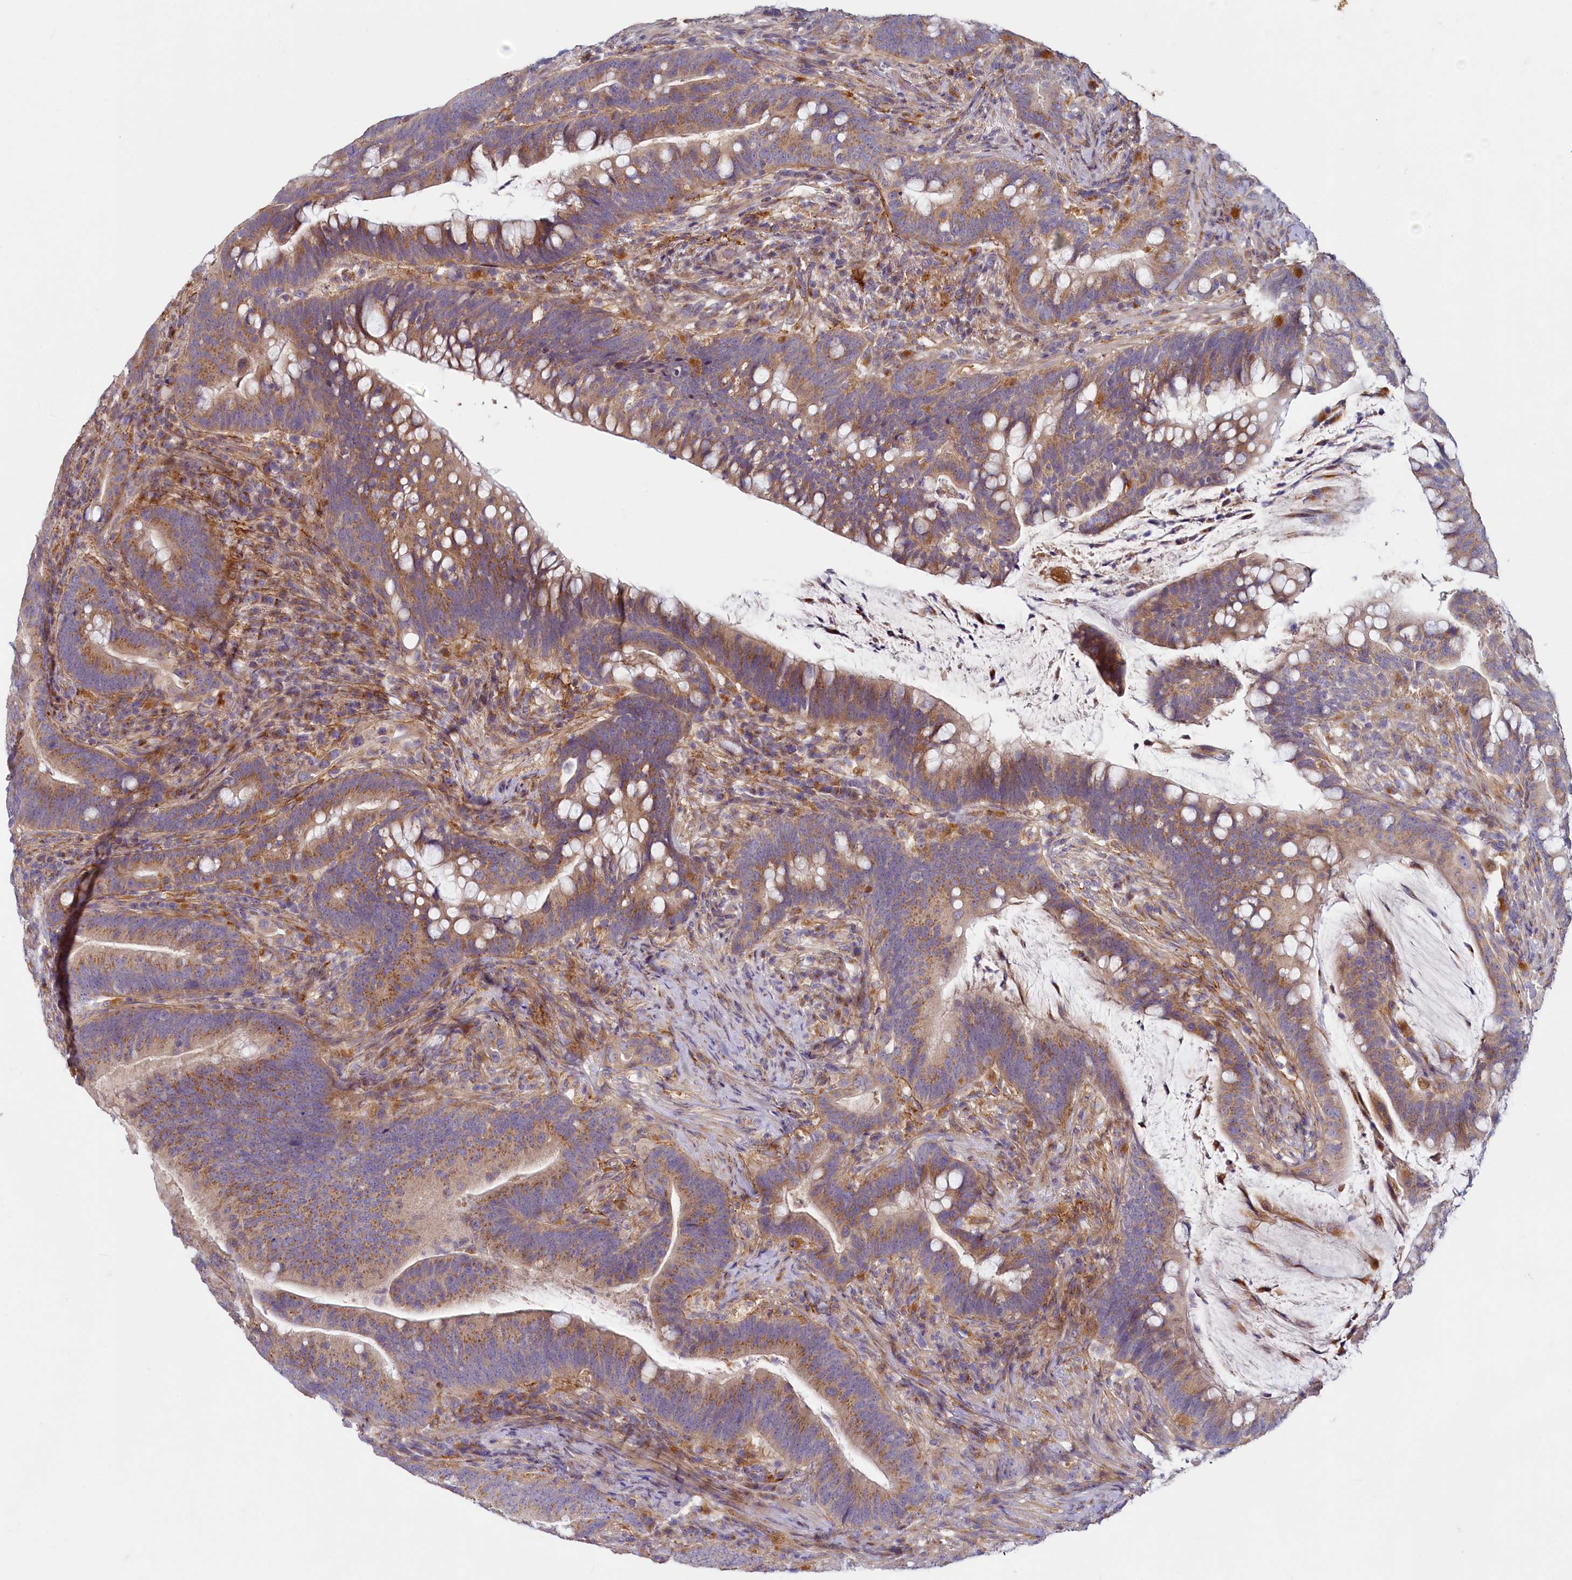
{"staining": {"intensity": "moderate", "quantity": ">75%", "location": "cytoplasmic/membranous"}, "tissue": "colorectal cancer", "cell_type": "Tumor cells", "image_type": "cancer", "snomed": [{"axis": "morphology", "description": "Adenocarcinoma, NOS"}, {"axis": "topography", "description": "Colon"}], "caption": "DAB (3,3'-diaminobenzidine) immunohistochemical staining of human colorectal adenocarcinoma displays moderate cytoplasmic/membranous protein expression in approximately >75% of tumor cells.", "gene": "ADCY2", "patient": {"sex": "female", "age": 66}}